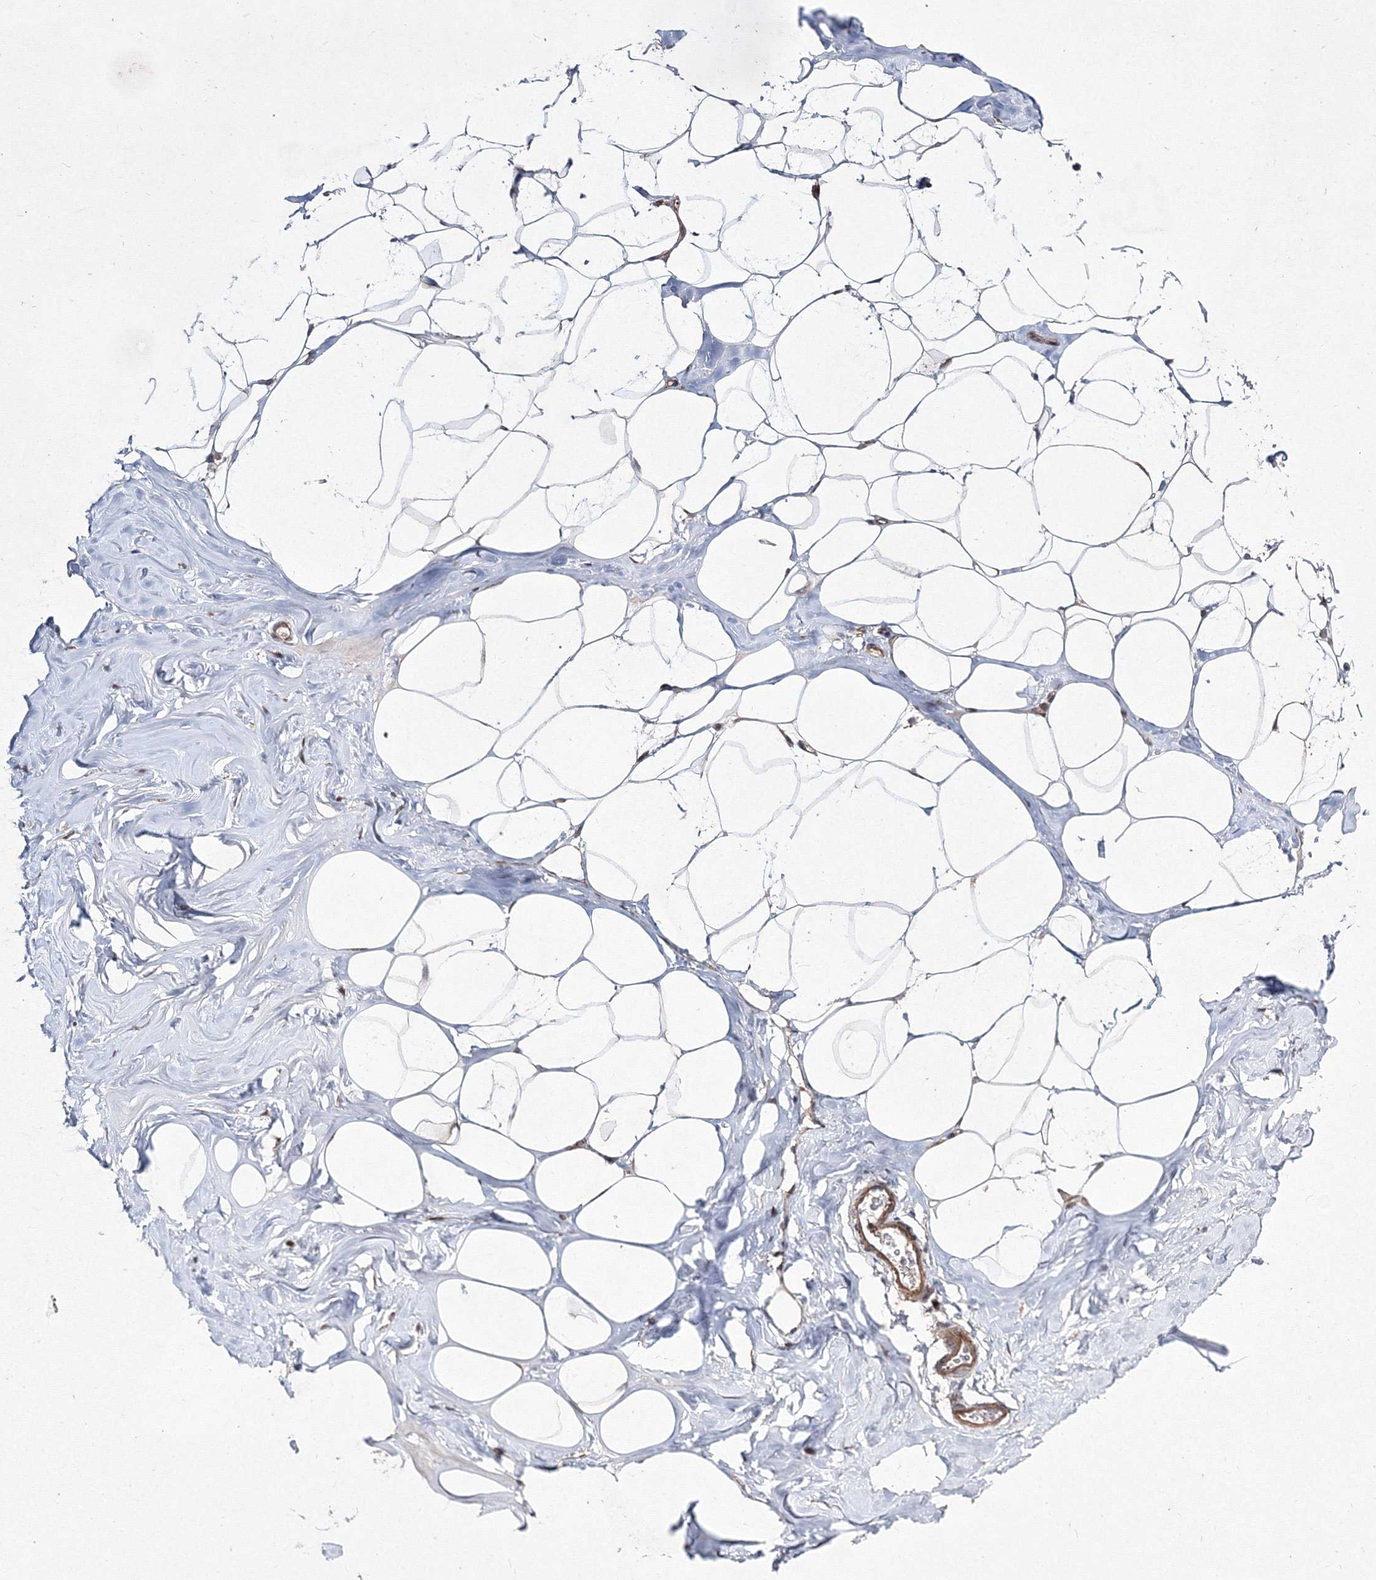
{"staining": {"intensity": "moderate", "quantity": ">75%", "location": "cytoplasmic/membranous"}, "tissue": "adipose tissue", "cell_type": "Adipocytes", "image_type": "normal", "snomed": [{"axis": "morphology", "description": "Normal tissue, NOS"}, {"axis": "morphology", "description": "Fibrosis, NOS"}, {"axis": "topography", "description": "Breast"}, {"axis": "topography", "description": "Adipose tissue"}], "caption": "Unremarkable adipose tissue shows moderate cytoplasmic/membranous staining in about >75% of adipocytes, visualized by immunohistochemistry. (DAB (3,3'-diaminobenzidine) IHC, brown staining for protein, blue staining for nuclei).", "gene": "RANBP3L", "patient": {"sex": "female", "age": 39}}